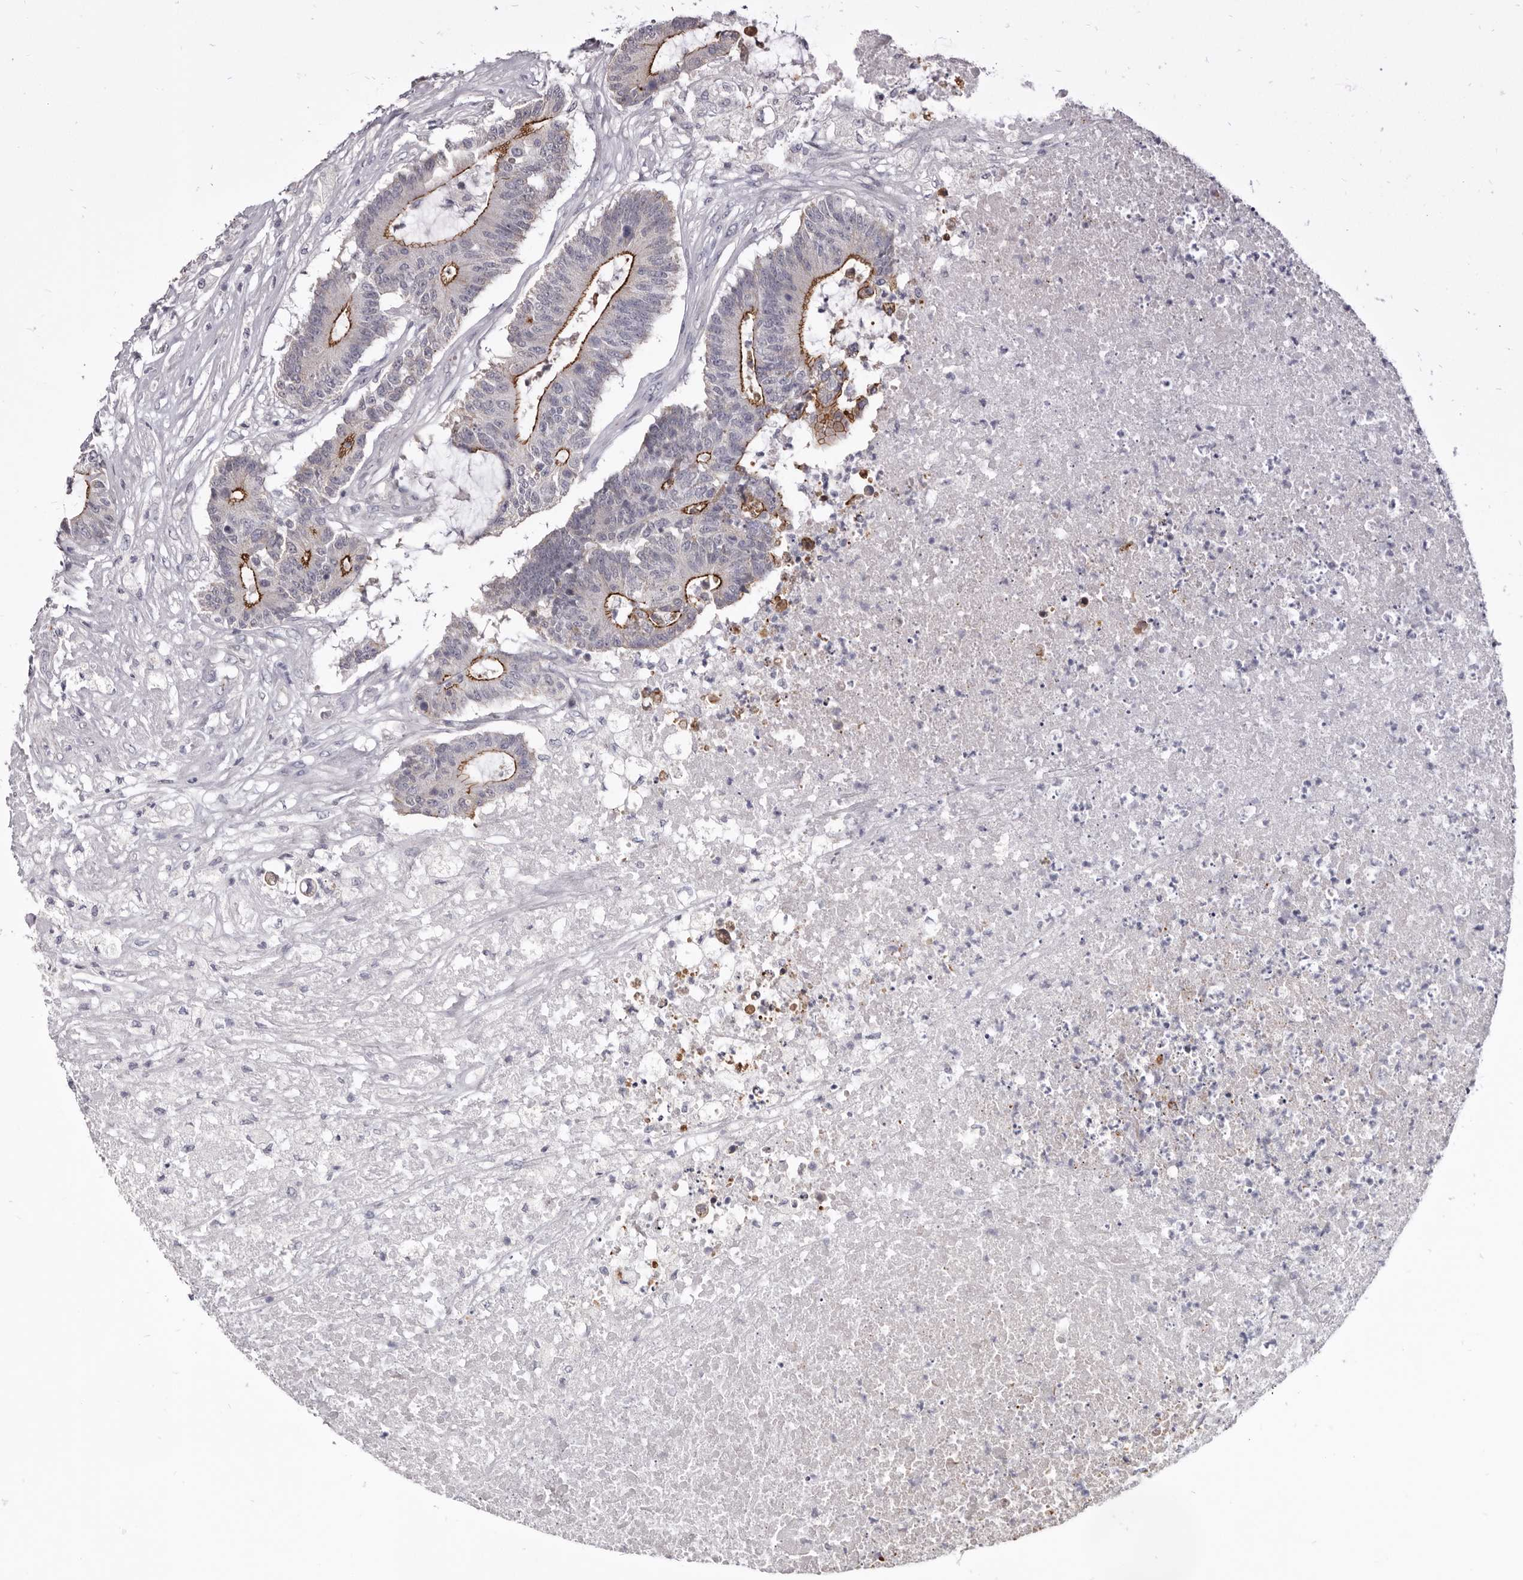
{"staining": {"intensity": "strong", "quantity": "25%-75%", "location": "cytoplasmic/membranous"}, "tissue": "colorectal cancer", "cell_type": "Tumor cells", "image_type": "cancer", "snomed": [{"axis": "morphology", "description": "Adenocarcinoma, NOS"}, {"axis": "topography", "description": "Colon"}], "caption": "Human colorectal cancer (adenocarcinoma) stained with a protein marker reveals strong staining in tumor cells.", "gene": "CGN", "patient": {"sex": "female", "age": 84}}